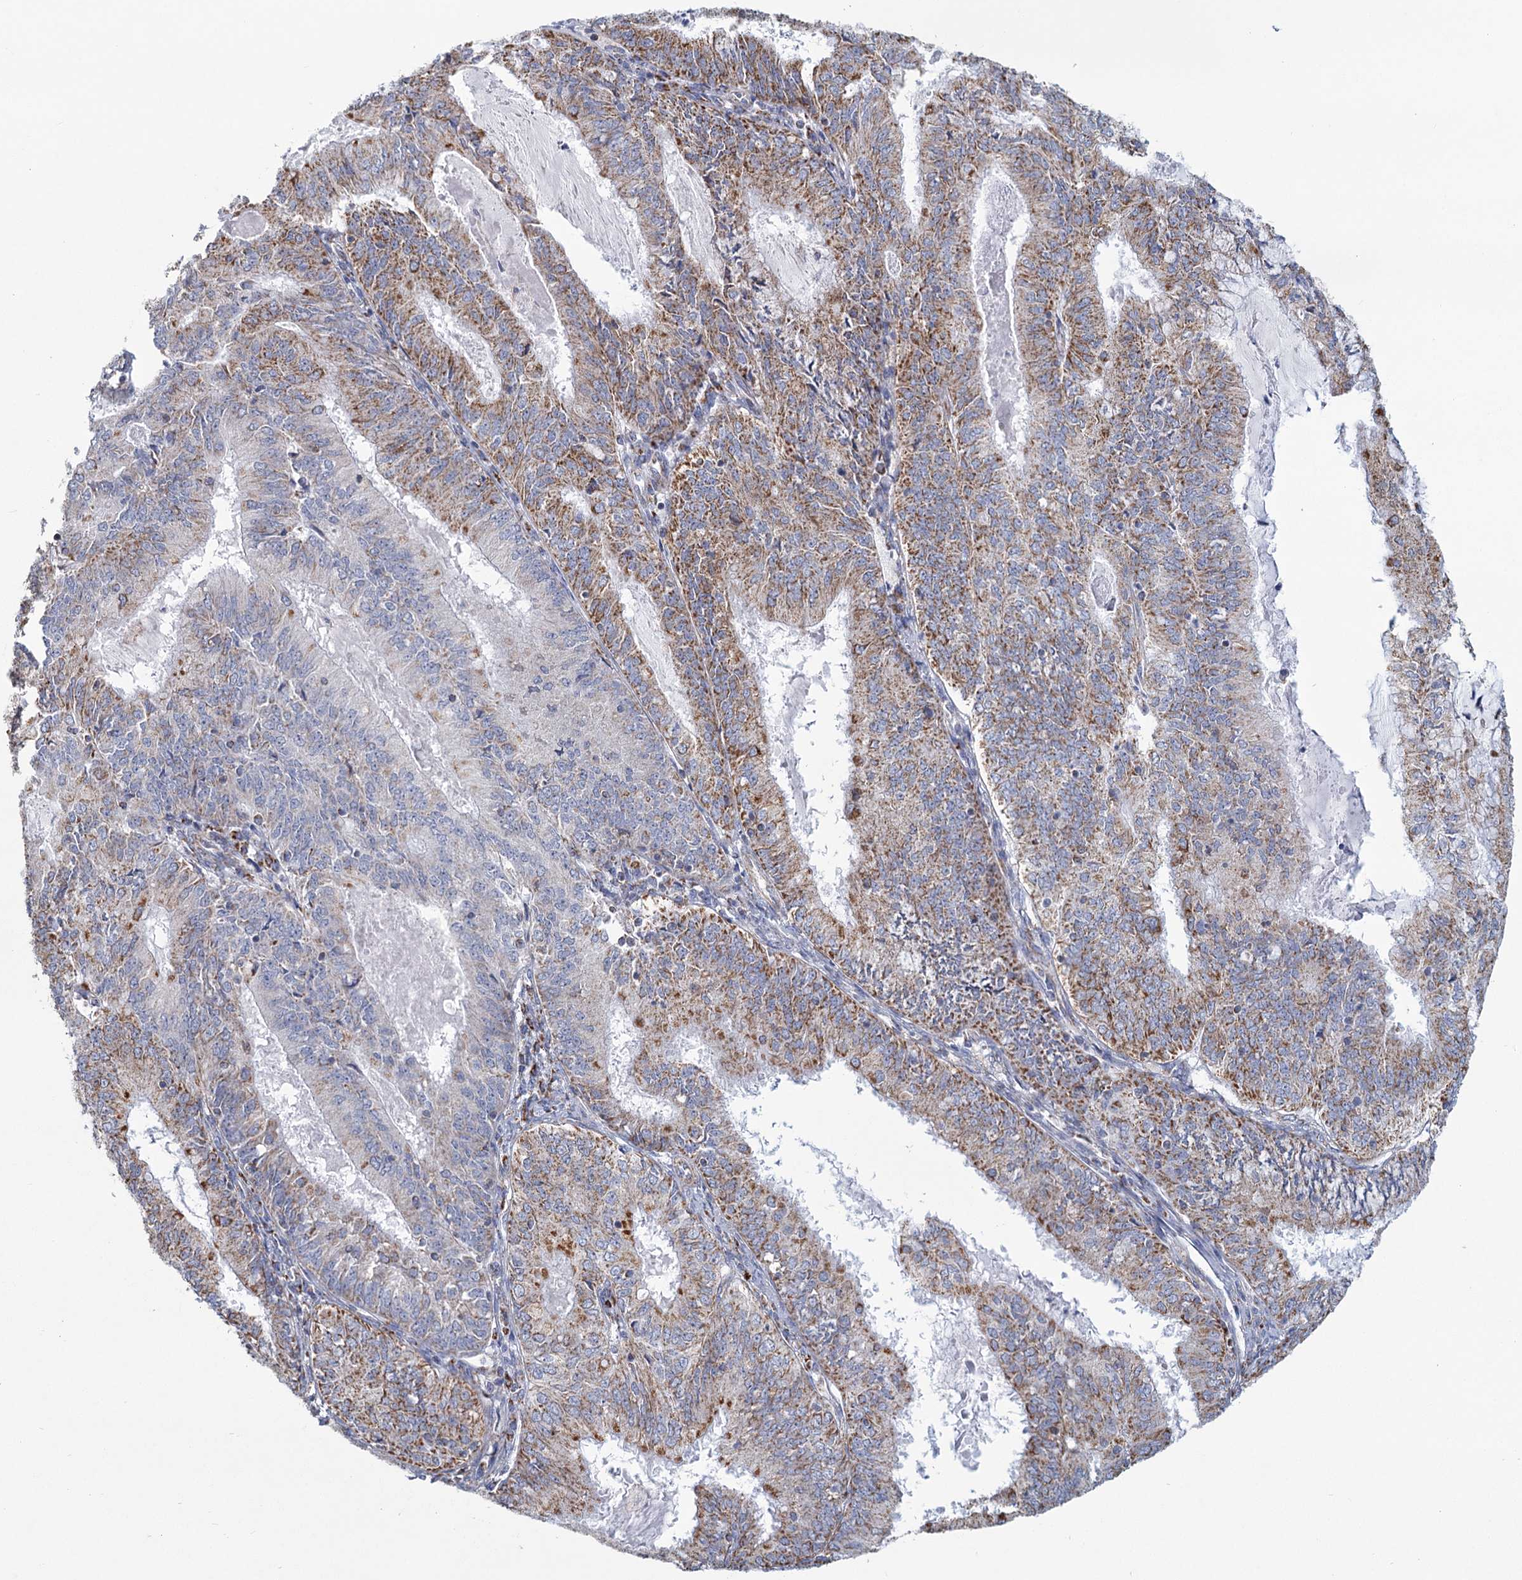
{"staining": {"intensity": "moderate", "quantity": ">75%", "location": "cytoplasmic/membranous"}, "tissue": "endometrial cancer", "cell_type": "Tumor cells", "image_type": "cancer", "snomed": [{"axis": "morphology", "description": "Adenocarcinoma, NOS"}, {"axis": "topography", "description": "Endometrium"}], "caption": "Immunohistochemical staining of human endometrial cancer reveals medium levels of moderate cytoplasmic/membranous expression in about >75% of tumor cells.", "gene": "NDUFC2", "patient": {"sex": "female", "age": 57}}